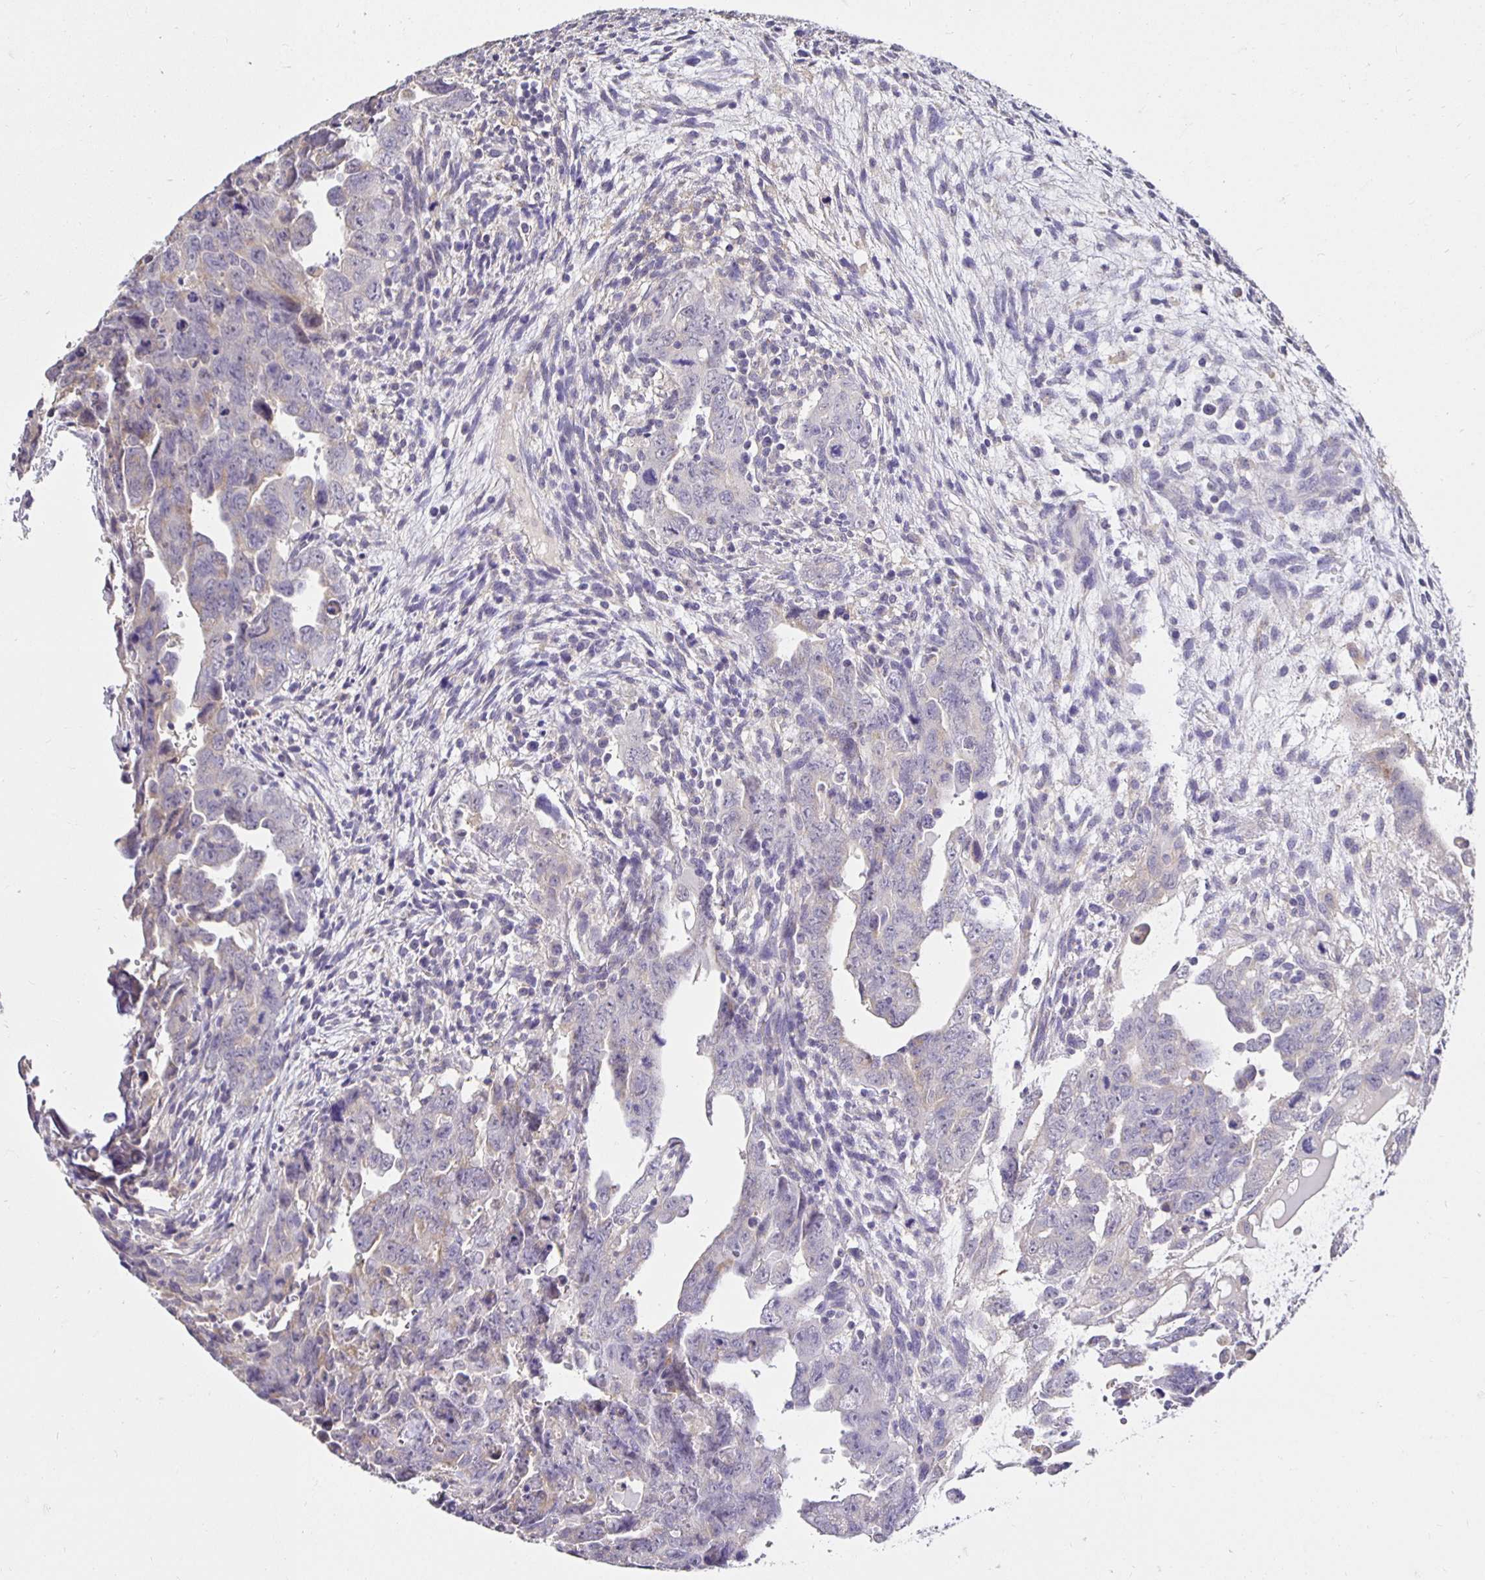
{"staining": {"intensity": "negative", "quantity": "none", "location": "none"}, "tissue": "testis cancer", "cell_type": "Tumor cells", "image_type": "cancer", "snomed": [{"axis": "morphology", "description": "Carcinoma, Embryonal, NOS"}, {"axis": "topography", "description": "Testis"}], "caption": "Tumor cells show no significant protein positivity in testis embryonal carcinoma. (DAB (3,3'-diaminobenzidine) immunohistochemistry, high magnification).", "gene": "PNPLA3", "patient": {"sex": "male", "age": 24}}